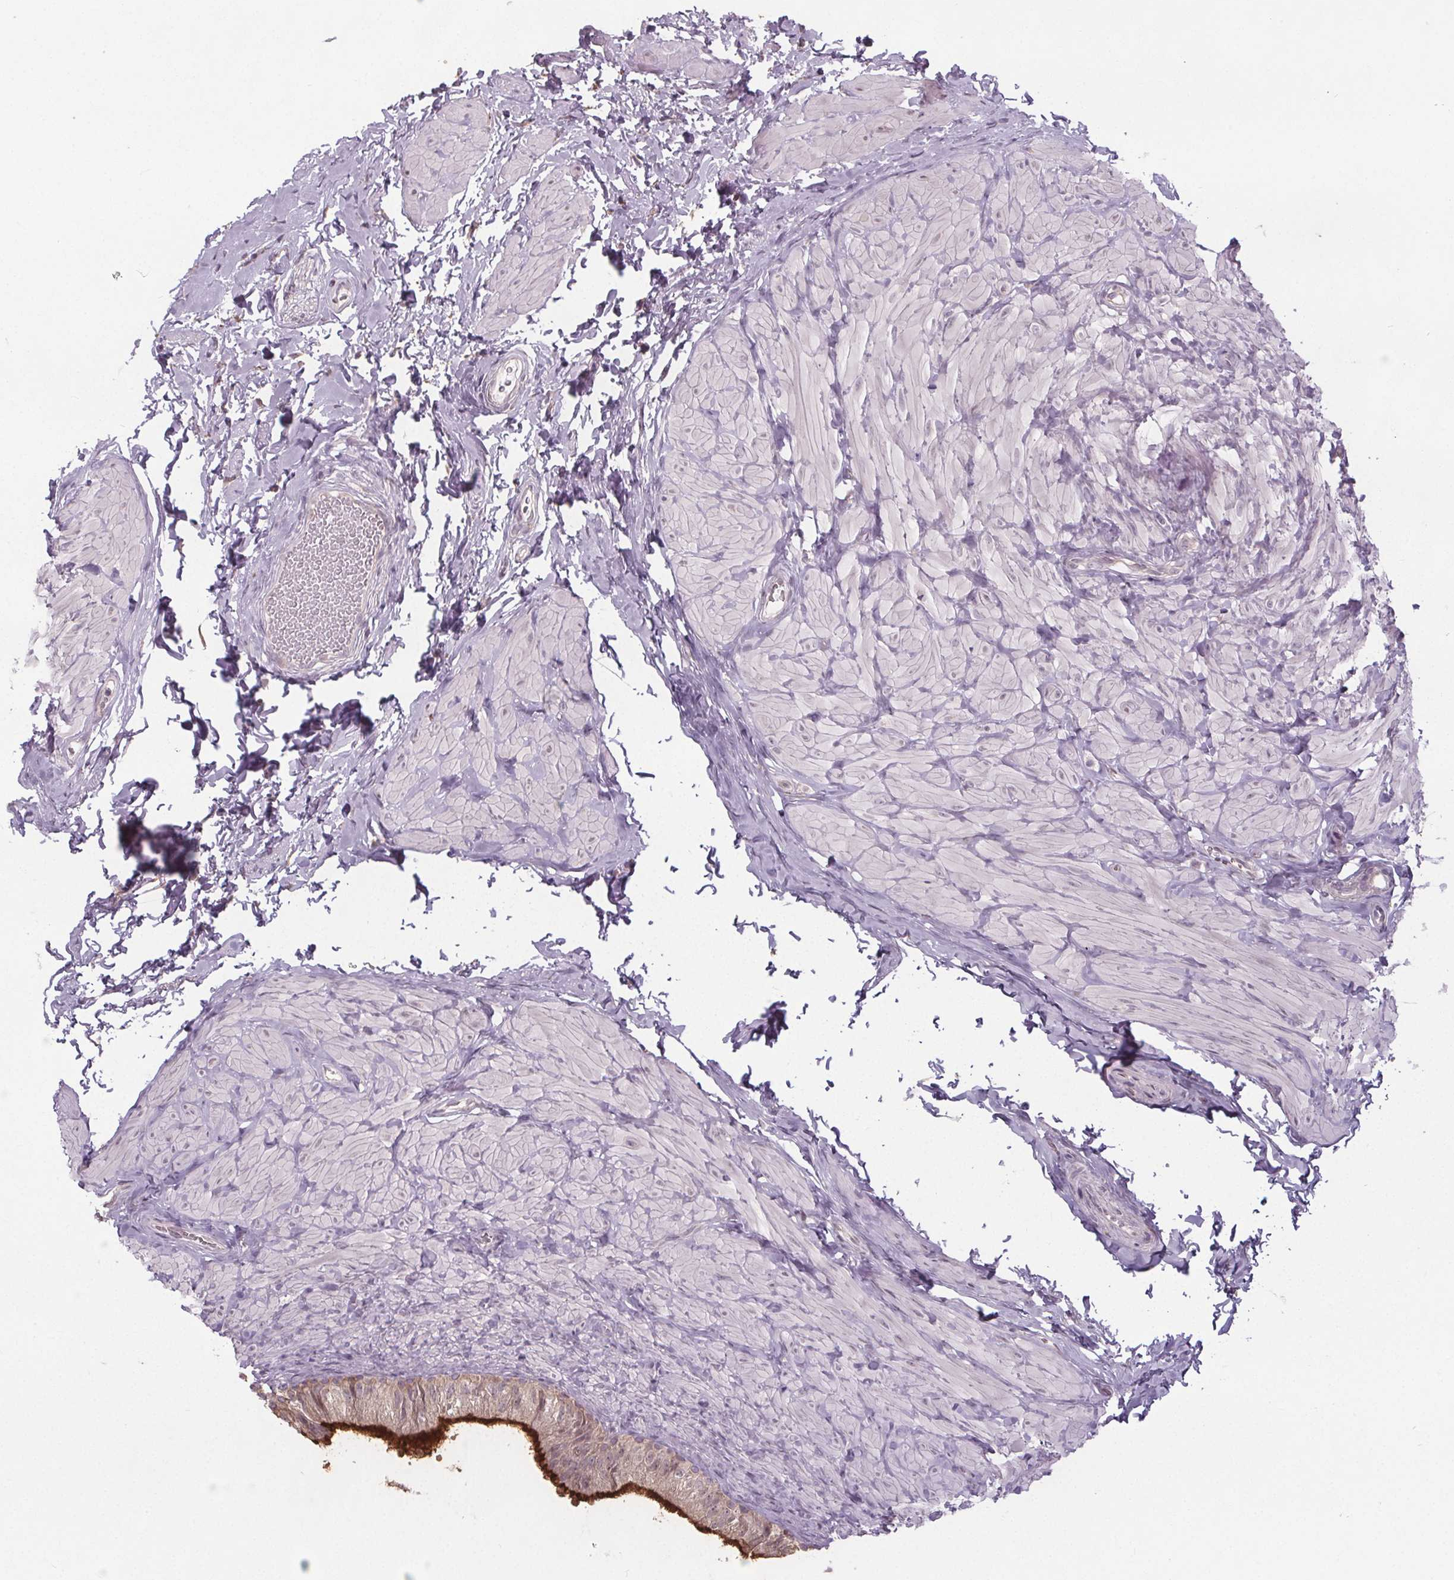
{"staining": {"intensity": "strong", "quantity": "25%-75%", "location": "cytoplasmic/membranous"}, "tissue": "epididymis", "cell_type": "Glandular cells", "image_type": "normal", "snomed": [{"axis": "morphology", "description": "Normal tissue, NOS"}, {"axis": "topography", "description": "Epididymis, spermatic cord, NOS"}, {"axis": "topography", "description": "Epididymis"}, {"axis": "topography", "description": "Peripheral nerve tissue"}], "caption": "Epididymis stained for a protein (brown) demonstrates strong cytoplasmic/membranous positive positivity in approximately 25%-75% of glandular cells.", "gene": "SLC26A2", "patient": {"sex": "male", "age": 29}}